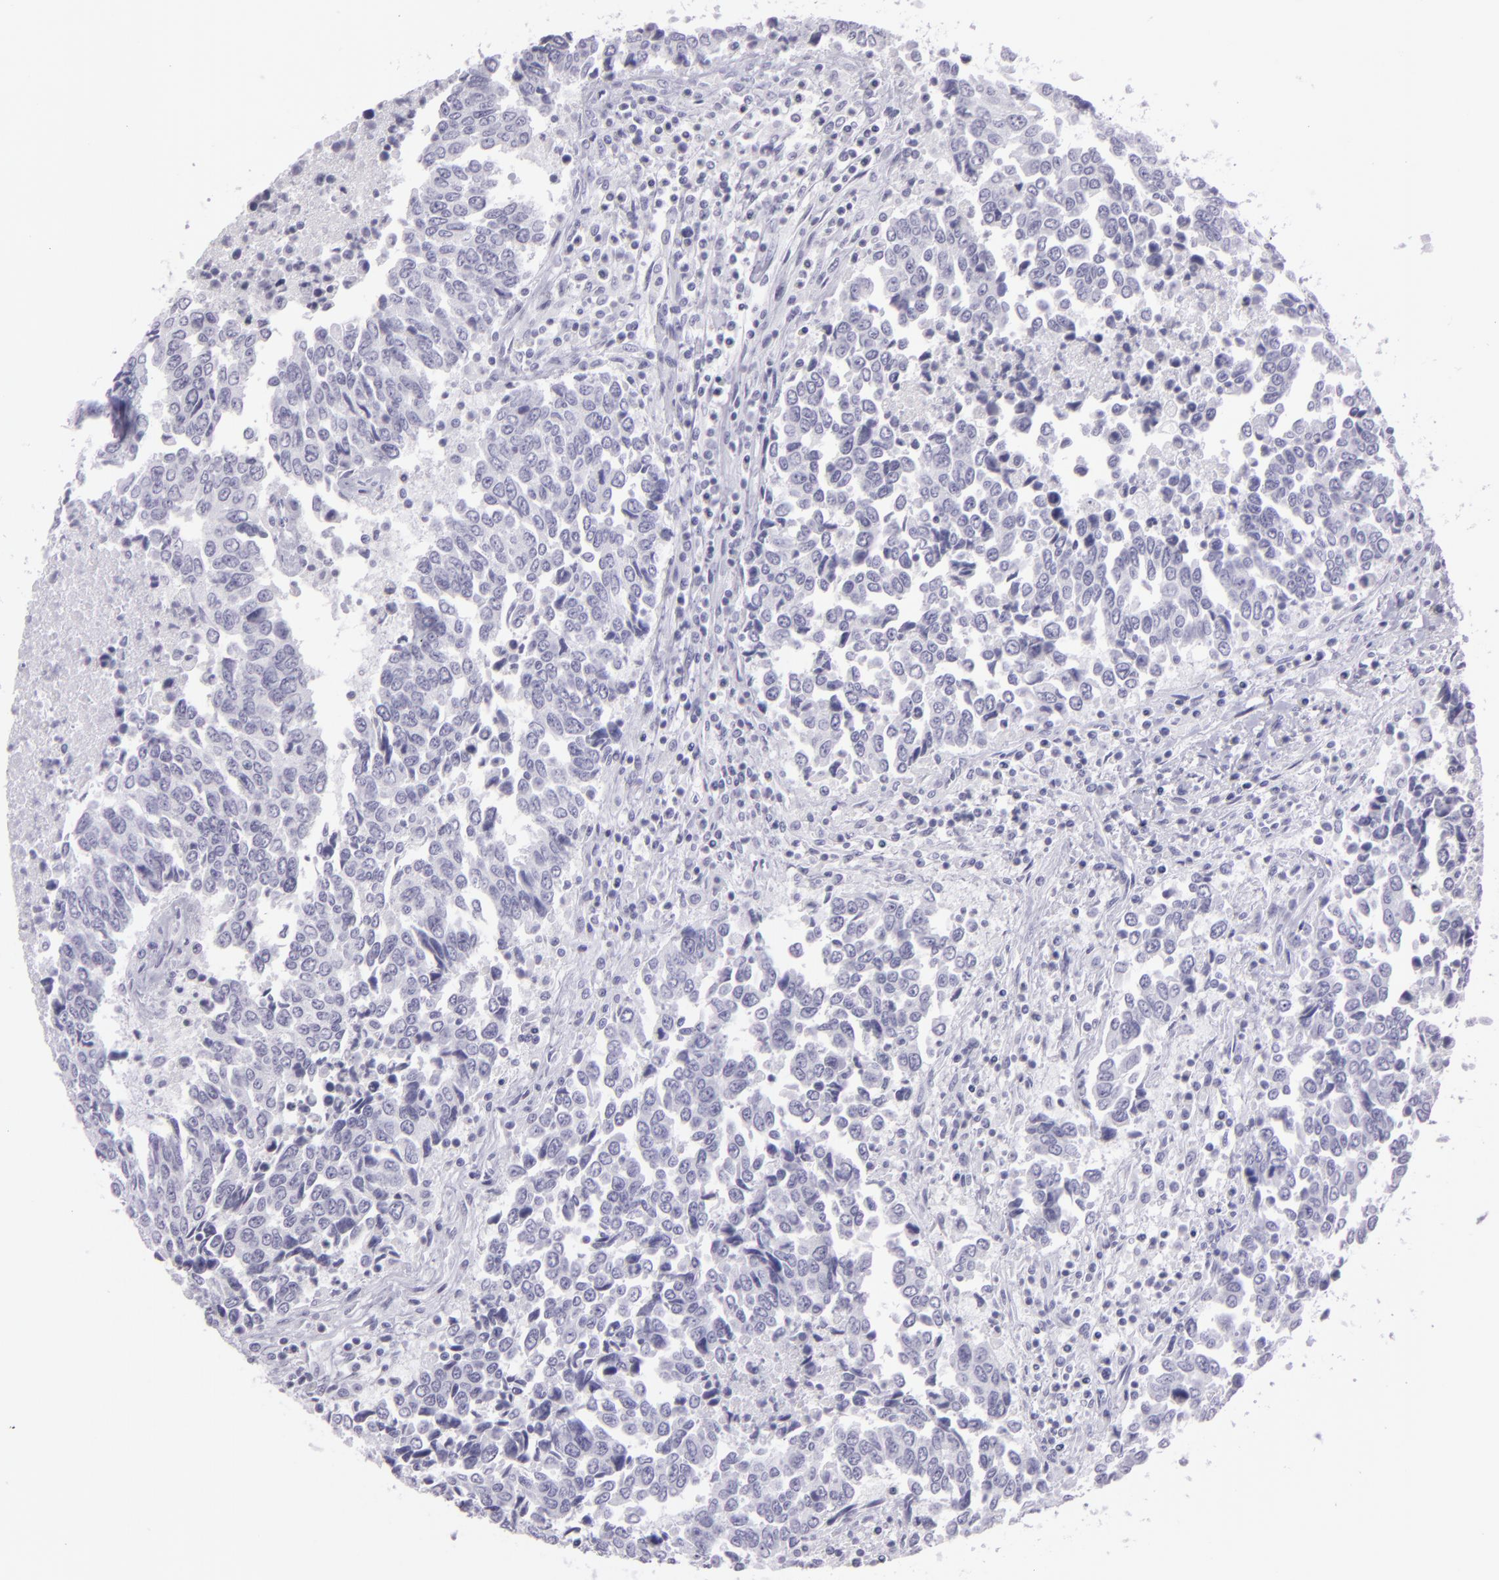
{"staining": {"intensity": "negative", "quantity": "none", "location": "none"}, "tissue": "urothelial cancer", "cell_type": "Tumor cells", "image_type": "cancer", "snomed": [{"axis": "morphology", "description": "Urothelial carcinoma, High grade"}, {"axis": "topography", "description": "Urinary bladder"}], "caption": "Protein analysis of urothelial carcinoma (high-grade) shows no significant positivity in tumor cells.", "gene": "MUC6", "patient": {"sex": "male", "age": 86}}